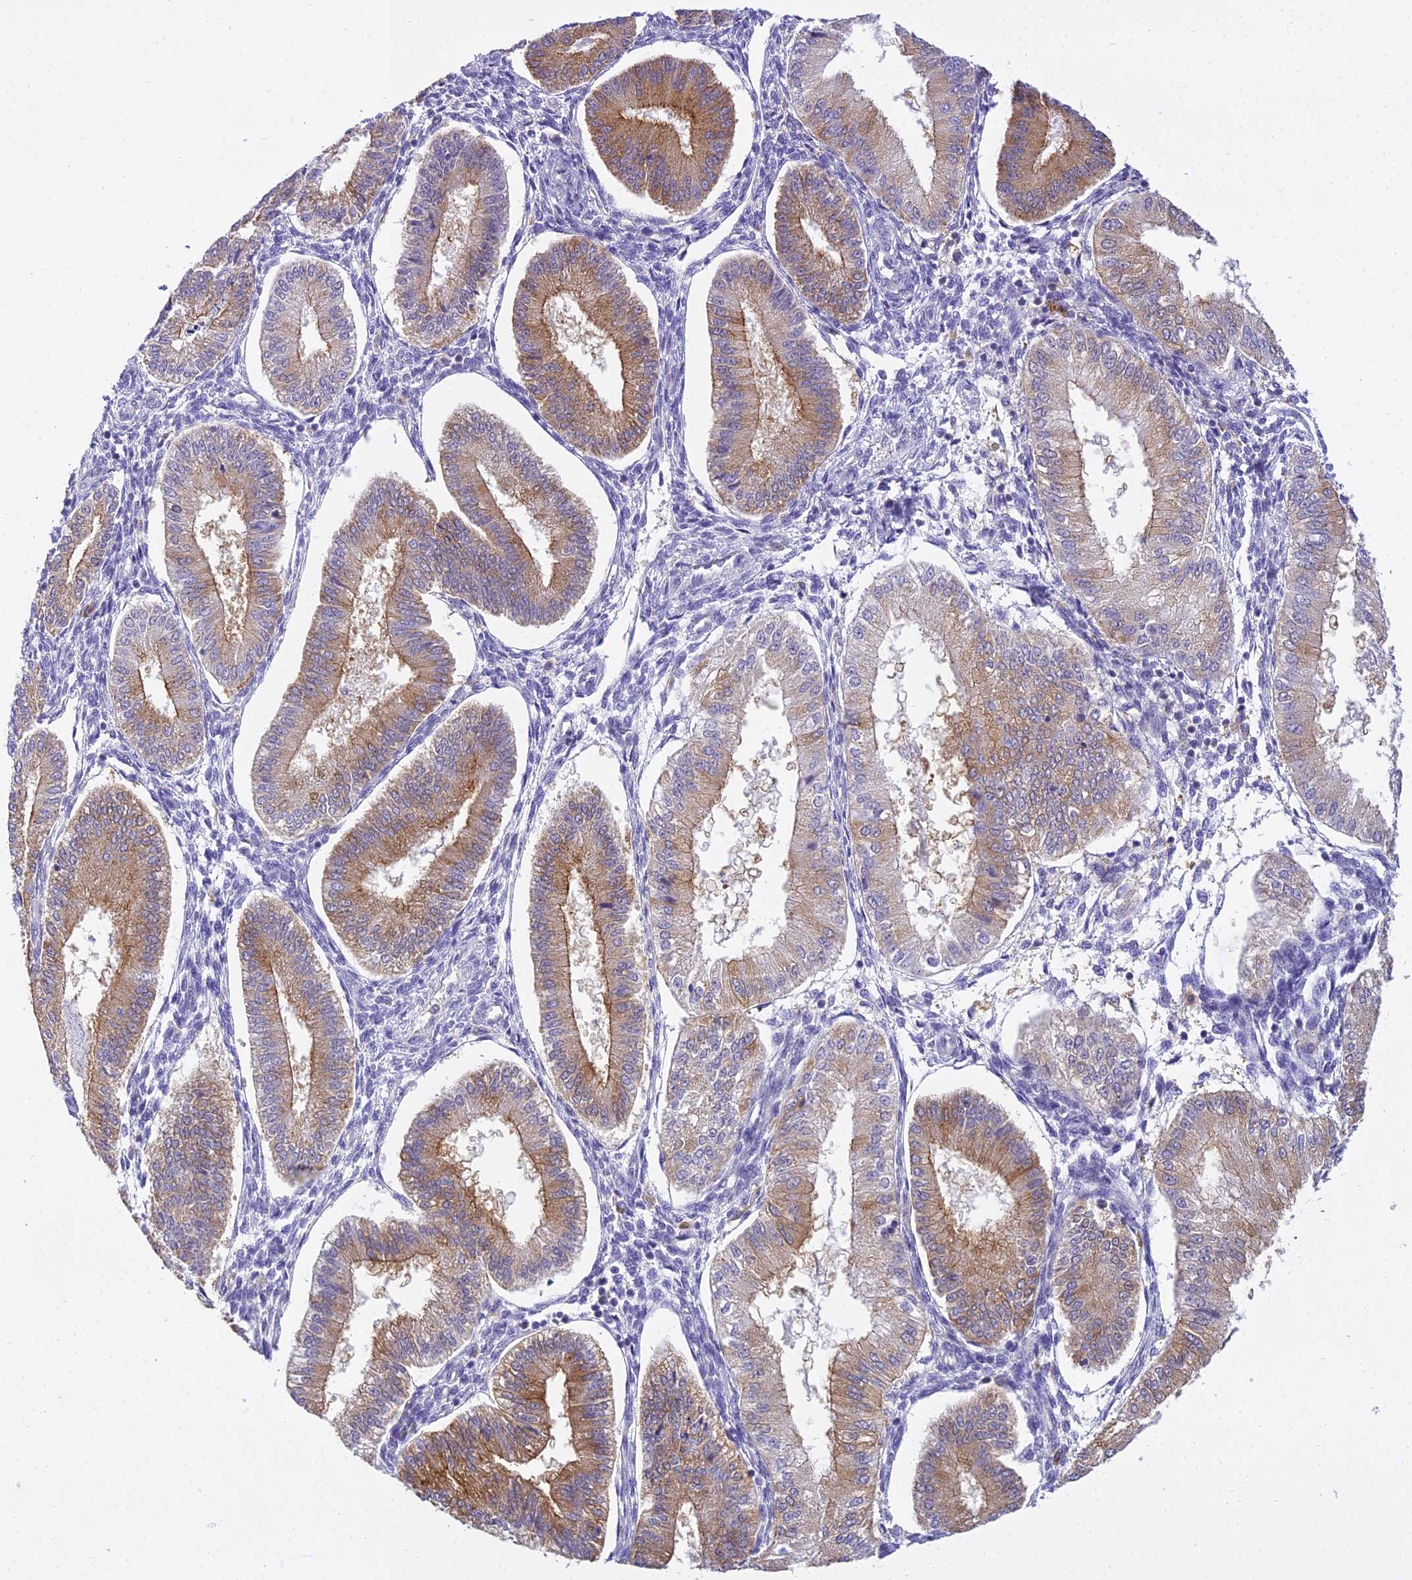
{"staining": {"intensity": "strong", "quantity": "25%-75%", "location": "cytoplasmic/membranous"}, "tissue": "endometrium", "cell_type": "Cells in endometrial stroma", "image_type": "normal", "snomed": [{"axis": "morphology", "description": "Normal tissue, NOS"}, {"axis": "topography", "description": "Endometrium"}], "caption": "Immunohistochemistry (IHC) image of normal endometrium: human endometrium stained using immunohistochemistry displays high levels of strong protein expression localized specifically in the cytoplasmic/membranous of cells in endometrial stroma, appearing as a cytoplasmic/membranous brown color.", "gene": "UBE2G1", "patient": {"sex": "female", "age": 39}}